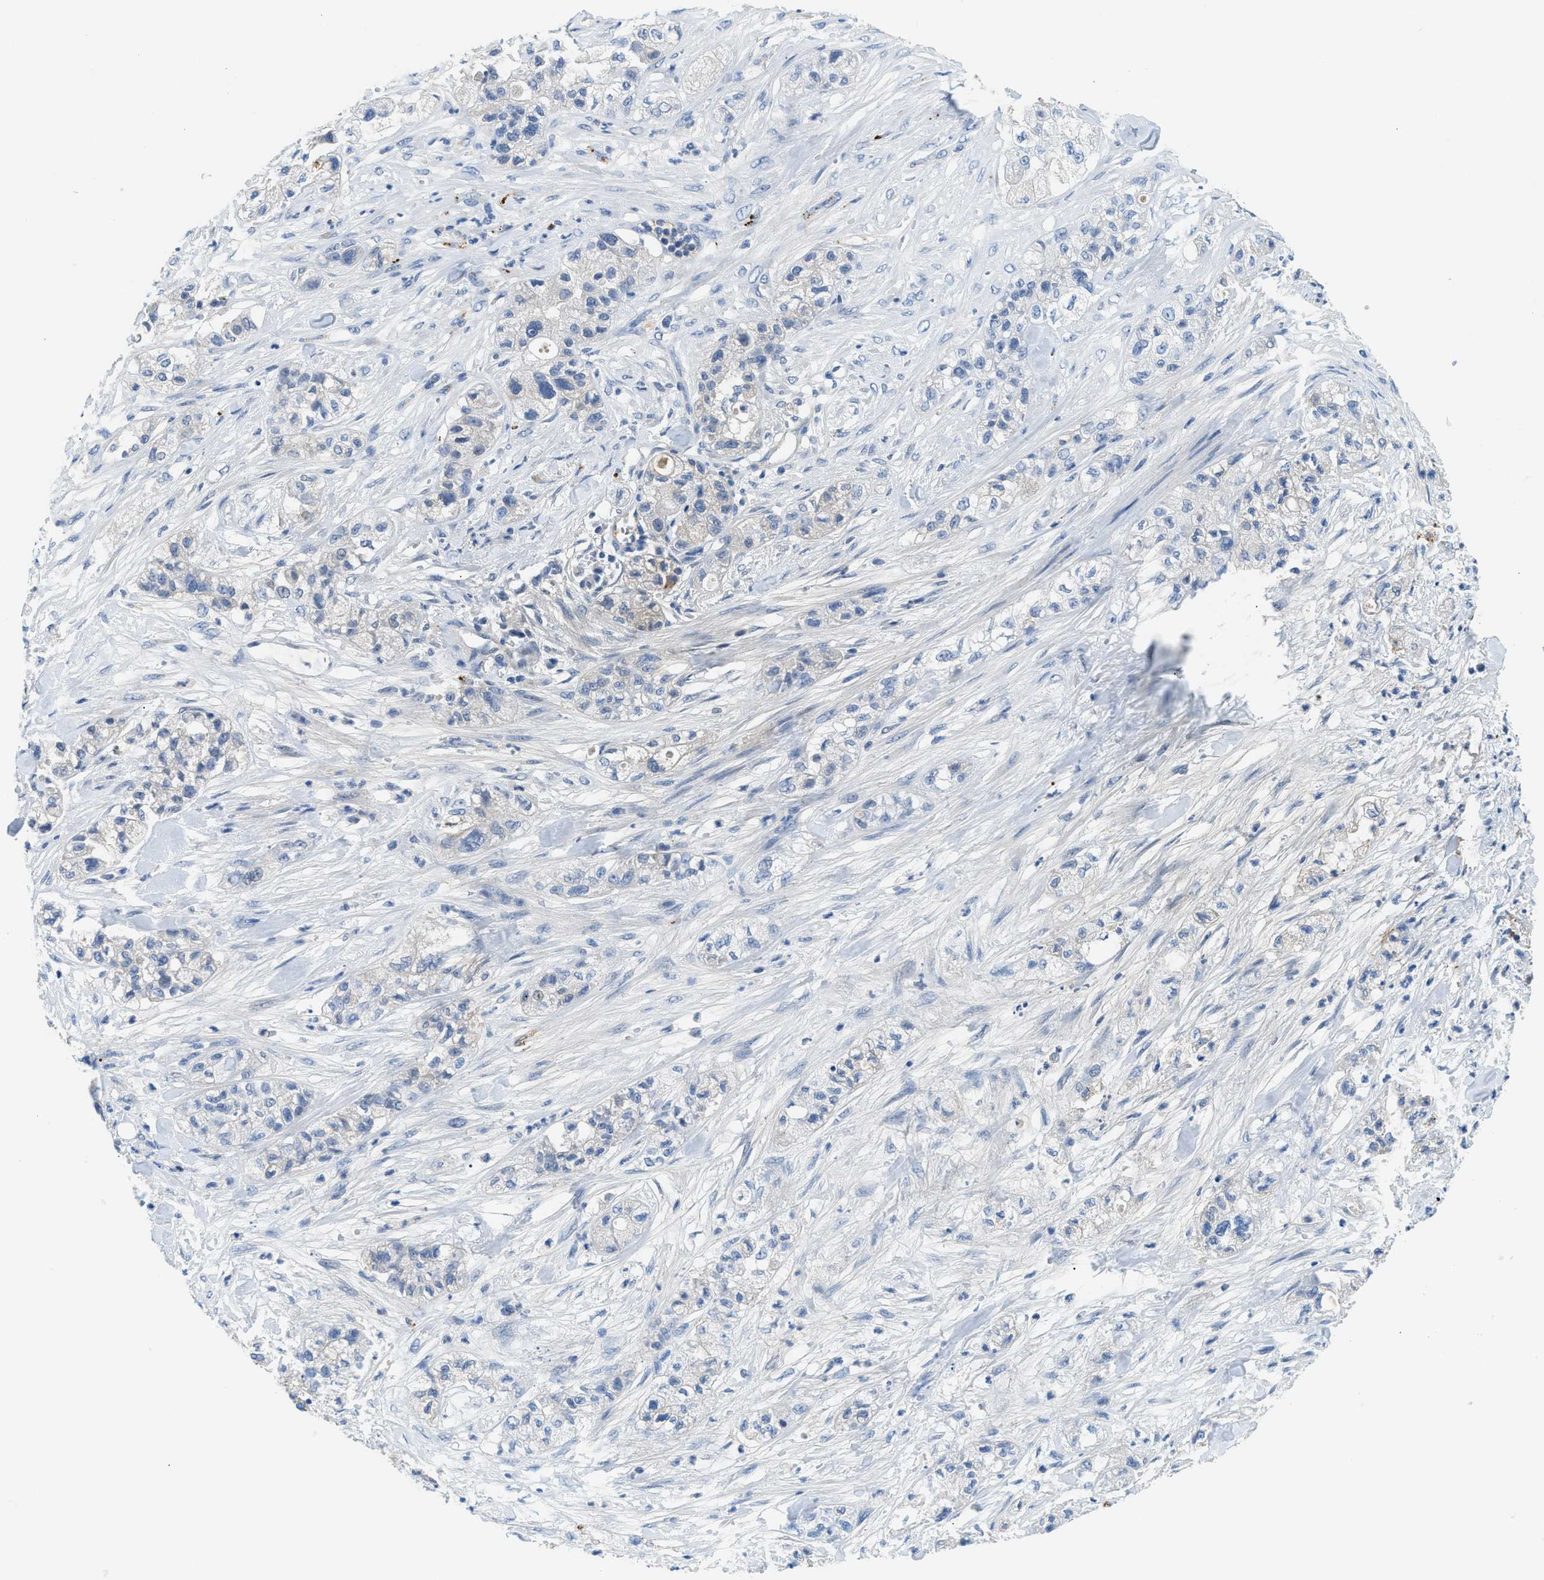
{"staining": {"intensity": "negative", "quantity": "none", "location": "none"}, "tissue": "pancreatic cancer", "cell_type": "Tumor cells", "image_type": "cancer", "snomed": [{"axis": "morphology", "description": "Adenocarcinoma, NOS"}, {"axis": "topography", "description": "Pancreas"}], "caption": "The immunohistochemistry micrograph has no significant positivity in tumor cells of pancreatic adenocarcinoma tissue.", "gene": "MBL2", "patient": {"sex": "female", "age": 78}}